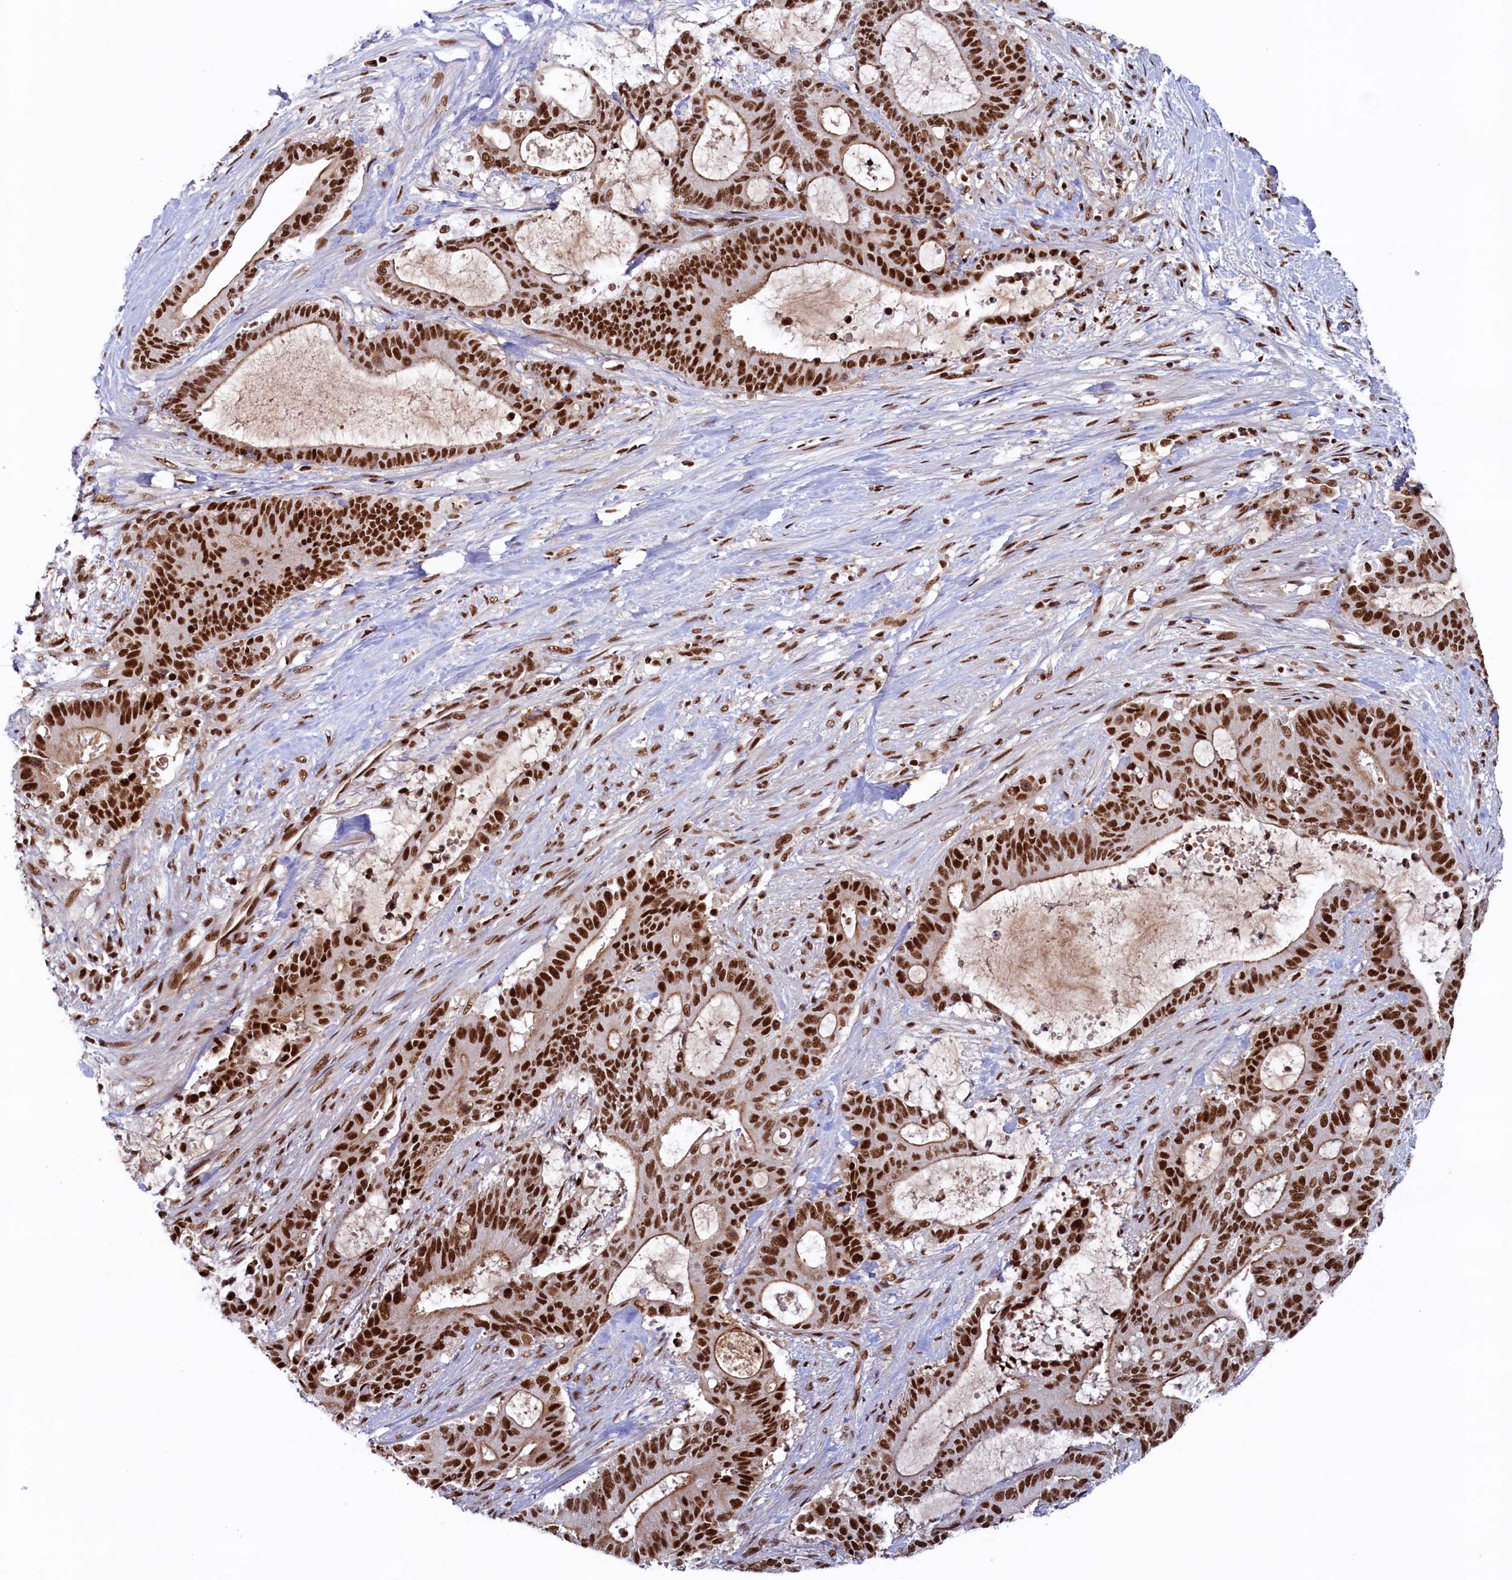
{"staining": {"intensity": "strong", "quantity": ">75%", "location": "nuclear"}, "tissue": "liver cancer", "cell_type": "Tumor cells", "image_type": "cancer", "snomed": [{"axis": "morphology", "description": "Normal tissue, NOS"}, {"axis": "morphology", "description": "Cholangiocarcinoma"}, {"axis": "topography", "description": "Liver"}, {"axis": "topography", "description": "Peripheral nerve tissue"}], "caption": "About >75% of tumor cells in liver cancer reveal strong nuclear protein expression as visualized by brown immunohistochemical staining.", "gene": "ZC3H18", "patient": {"sex": "female", "age": 73}}